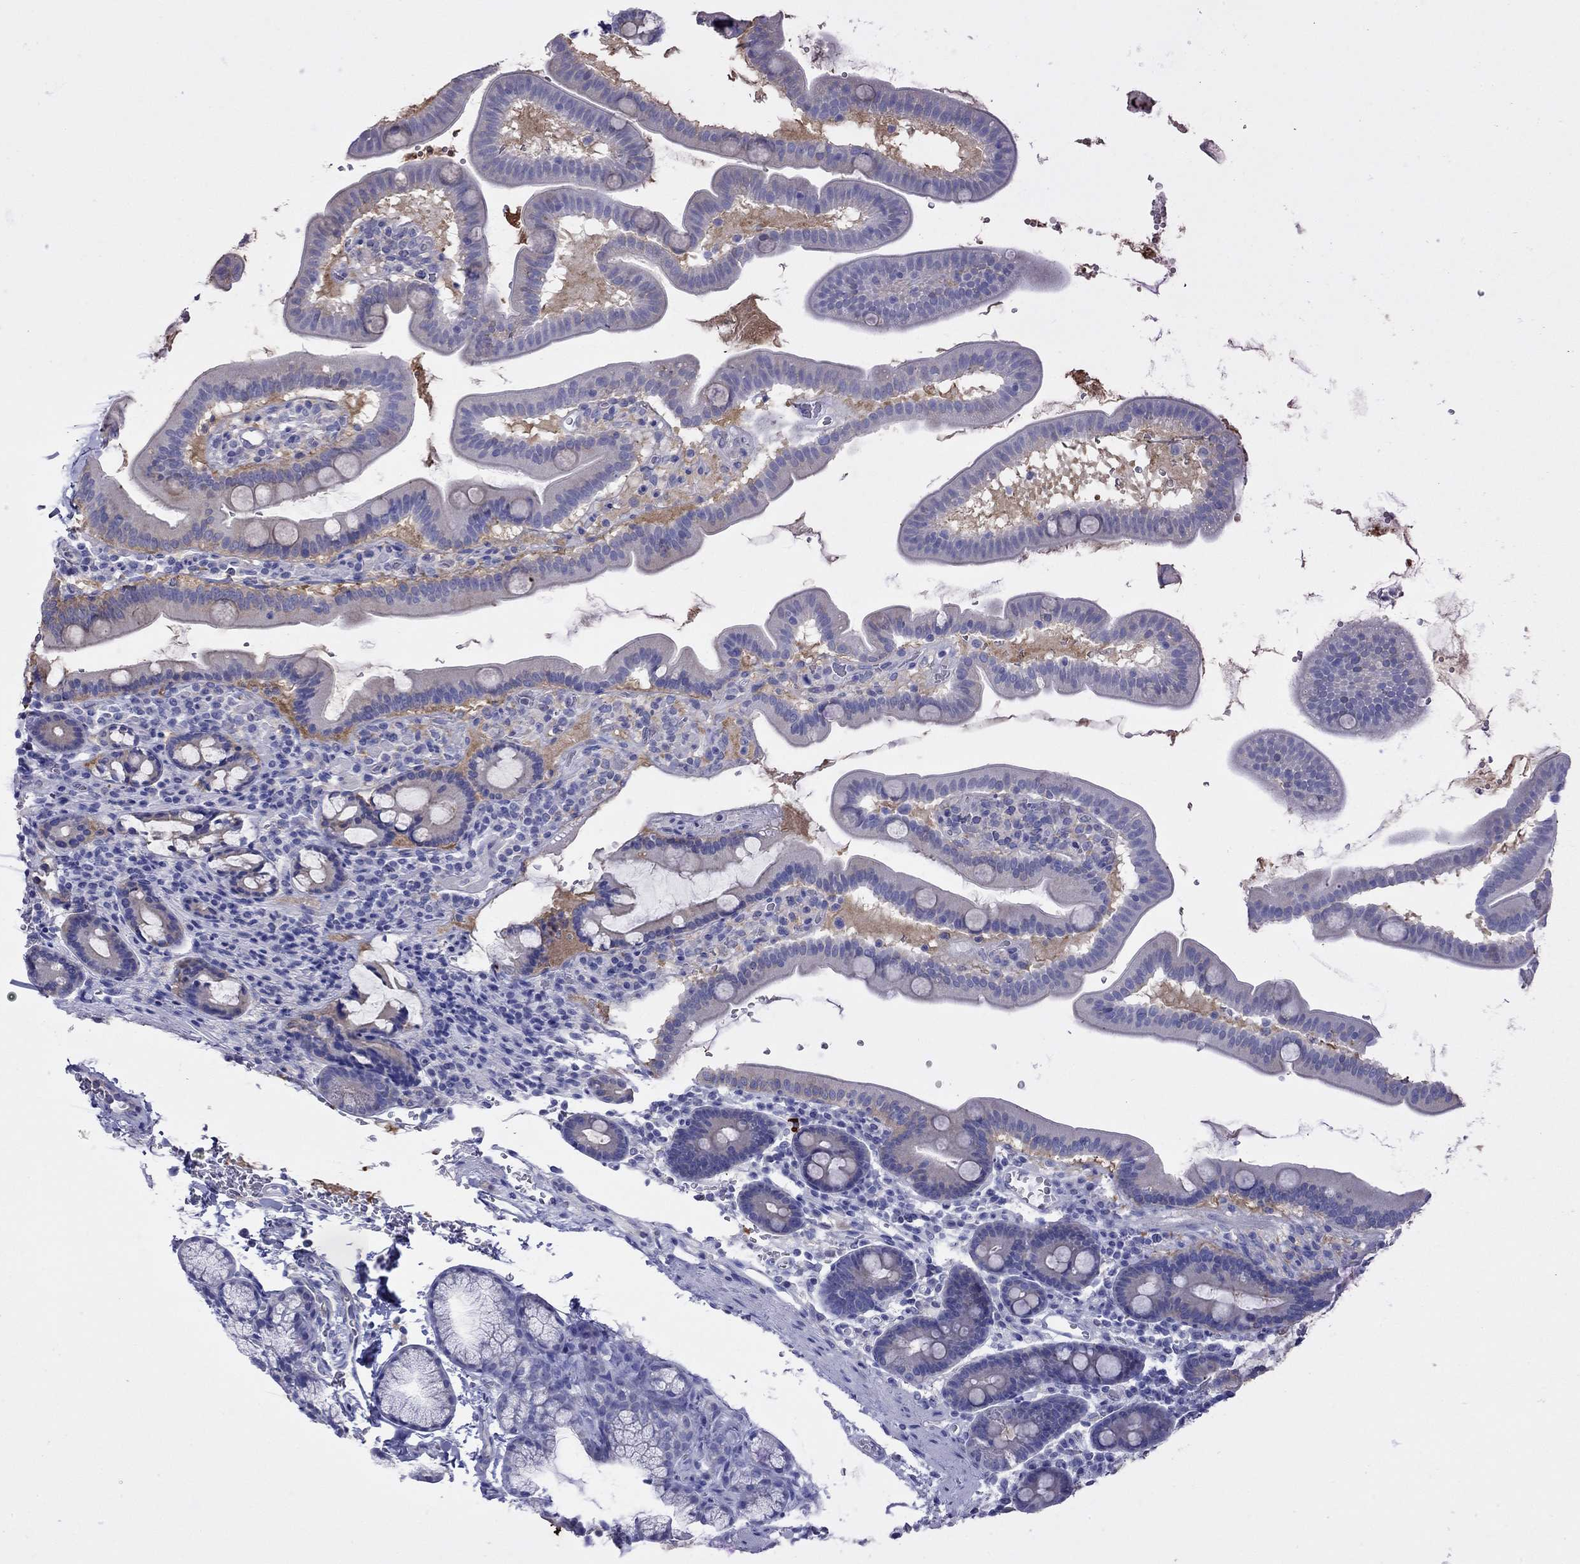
{"staining": {"intensity": "negative", "quantity": "none", "location": "none"}, "tissue": "duodenum", "cell_type": "Glandular cells", "image_type": "normal", "snomed": [{"axis": "morphology", "description": "Normal tissue, NOS"}, {"axis": "topography", "description": "Duodenum"}], "caption": "Glandular cells are negative for brown protein staining in benign duodenum. The staining is performed using DAB brown chromogen with nuclei counter-stained in using hematoxylin.", "gene": "ALOX15B", "patient": {"sex": "male", "age": 59}}